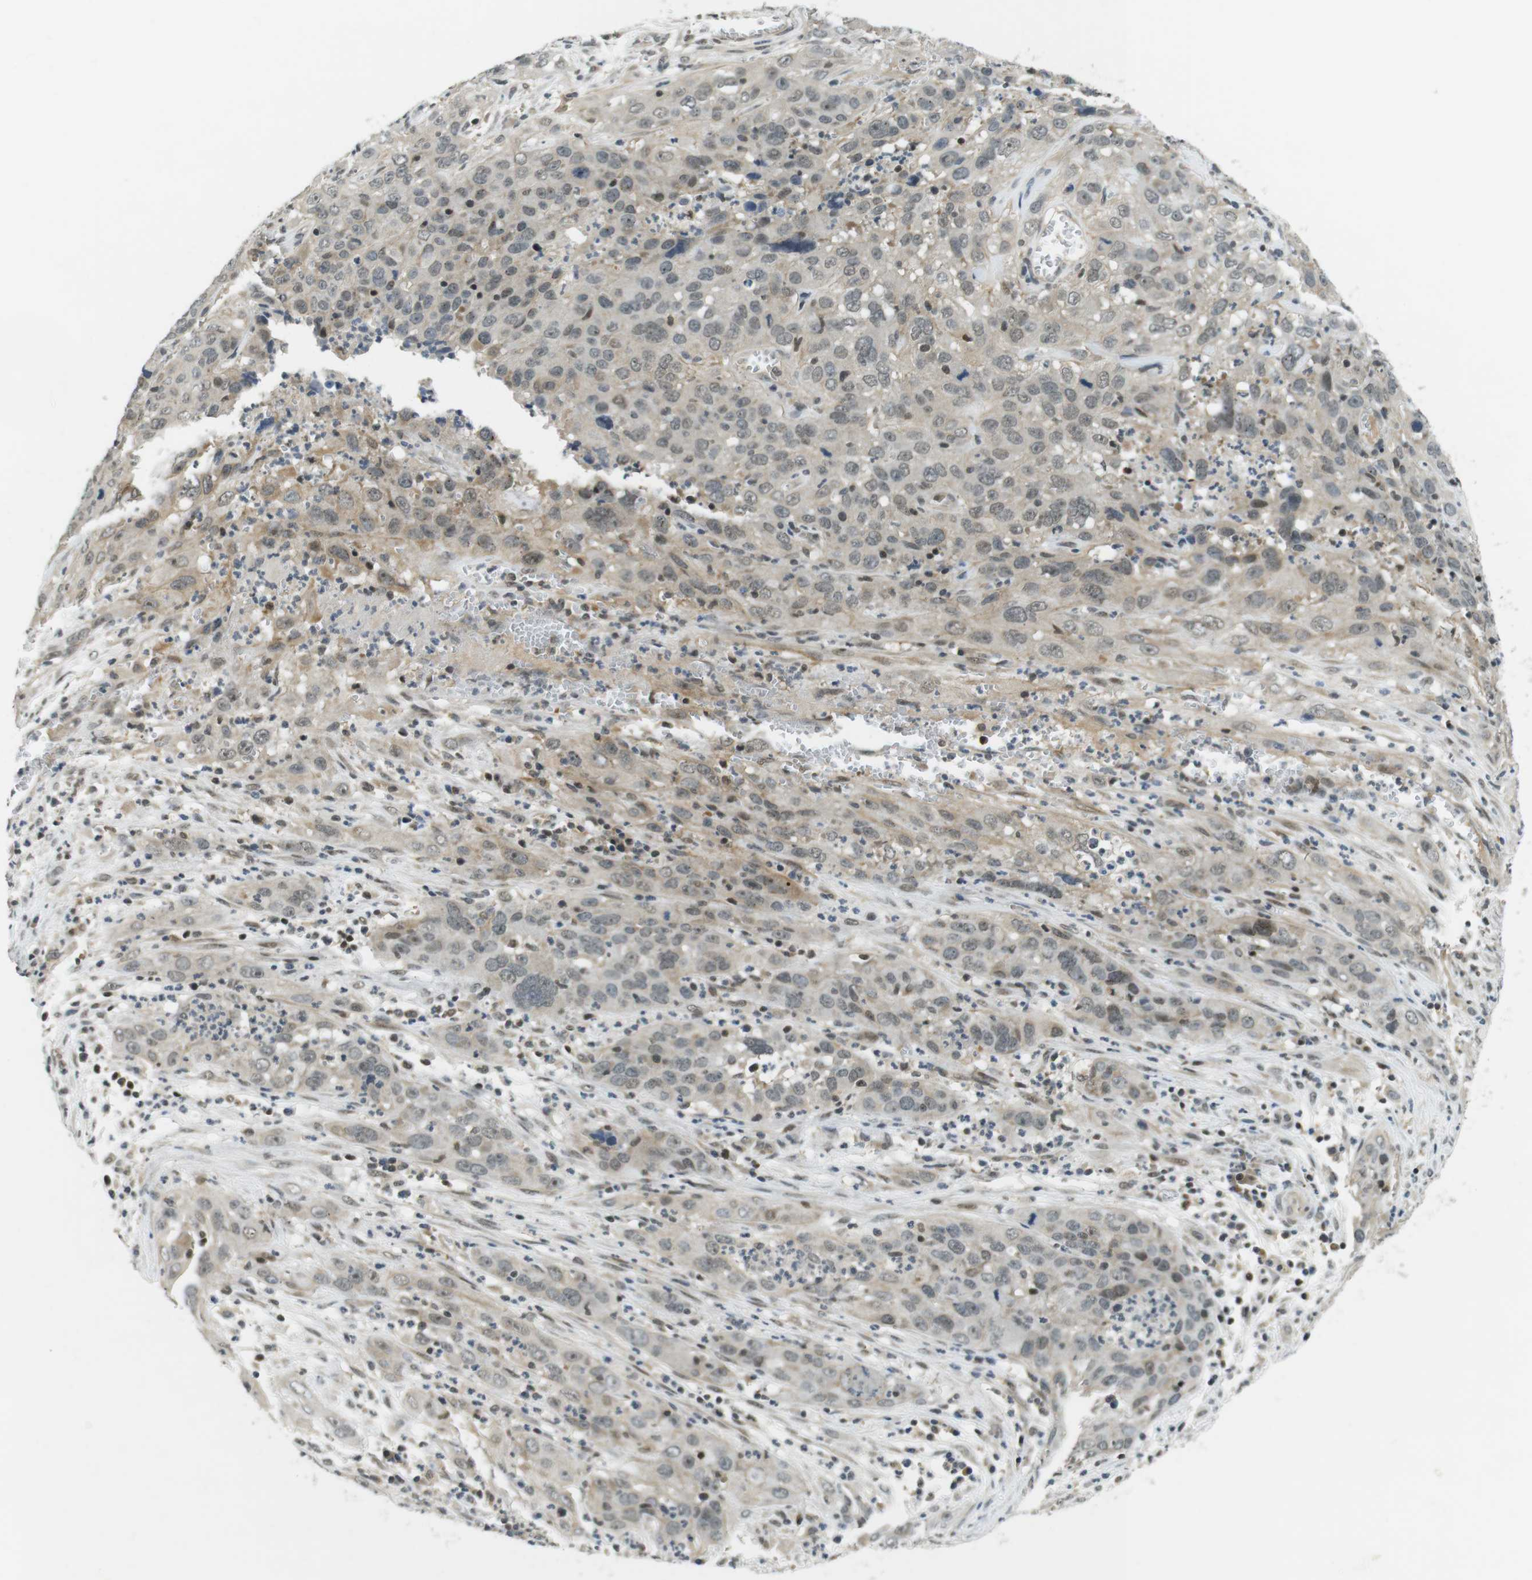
{"staining": {"intensity": "weak", "quantity": "<25%", "location": "nuclear"}, "tissue": "cervical cancer", "cell_type": "Tumor cells", "image_type": "cancer", "snomed": [{"axis": "morphology", "description": "Squamous cell carcinoma, NOS"}, {"axis": "topography", "description": "Cervix"}], "caption": "A micrograph of cervical cancer stained for a protein shows no brown staining in tumor cells.", "gene": "BRD4", "patient": {"sex": "female", "age": 32}}